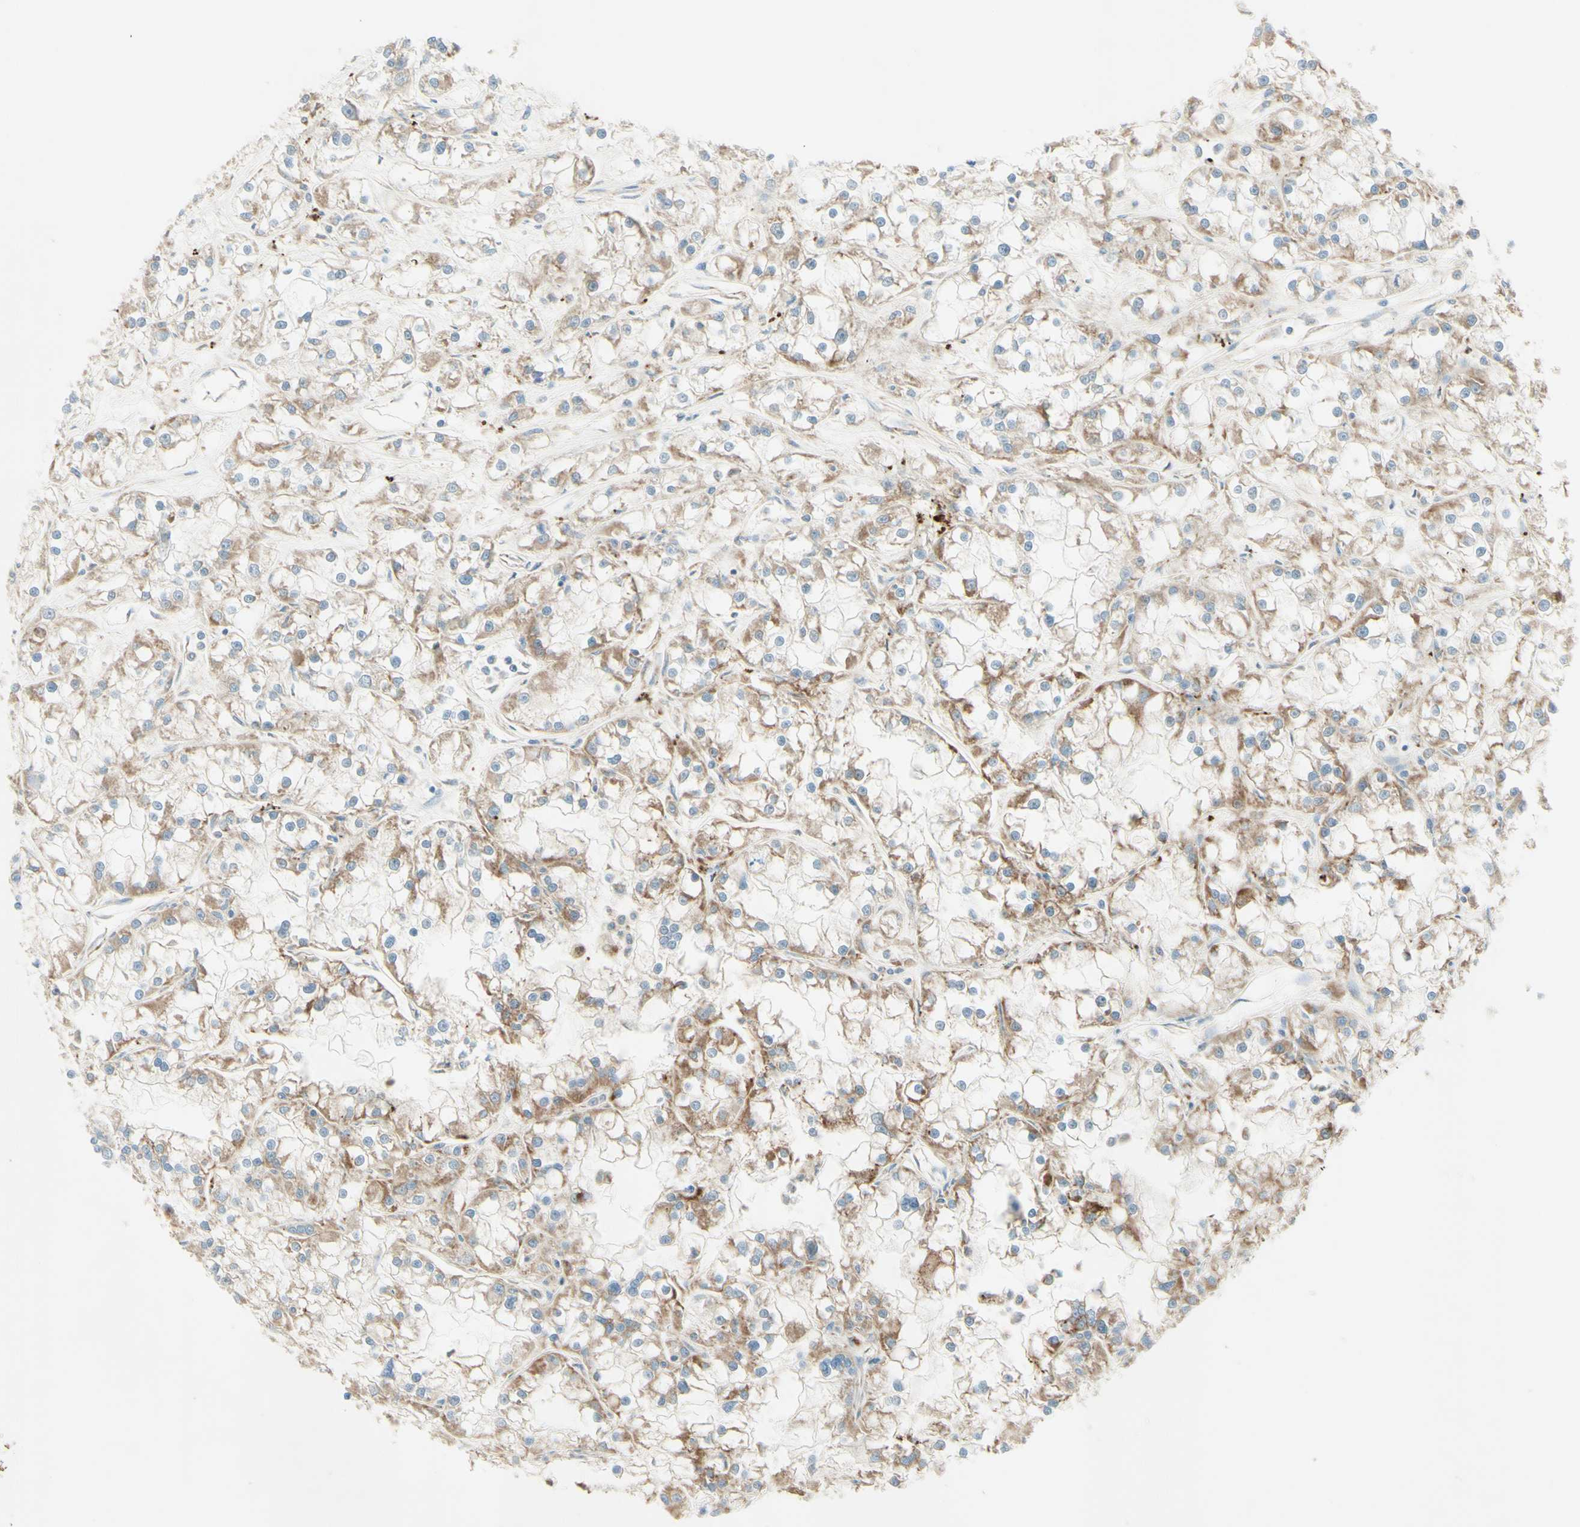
{"staining": {"intensity": "weak", "quantity": "25%-75%", "location": "cytoplasmic/membranous"}, "tissue": "renal cancer", "cell_type": "Tumor cells", "image_type": "cancer", "snomed": [{"axis": "morphology", "description": "Adenocarcinoma, NOS"}, {"axis": "topography", "description": "Kidney"}], "caption": "This histopathology image displays immunohistochemistry staining of human renal cancer, with low weak cytoplasmic/membranous staining in about 25%-75% of tumor cells.", "gene": "ARMC10", "patient": {"sex": "female", "age": 52}}